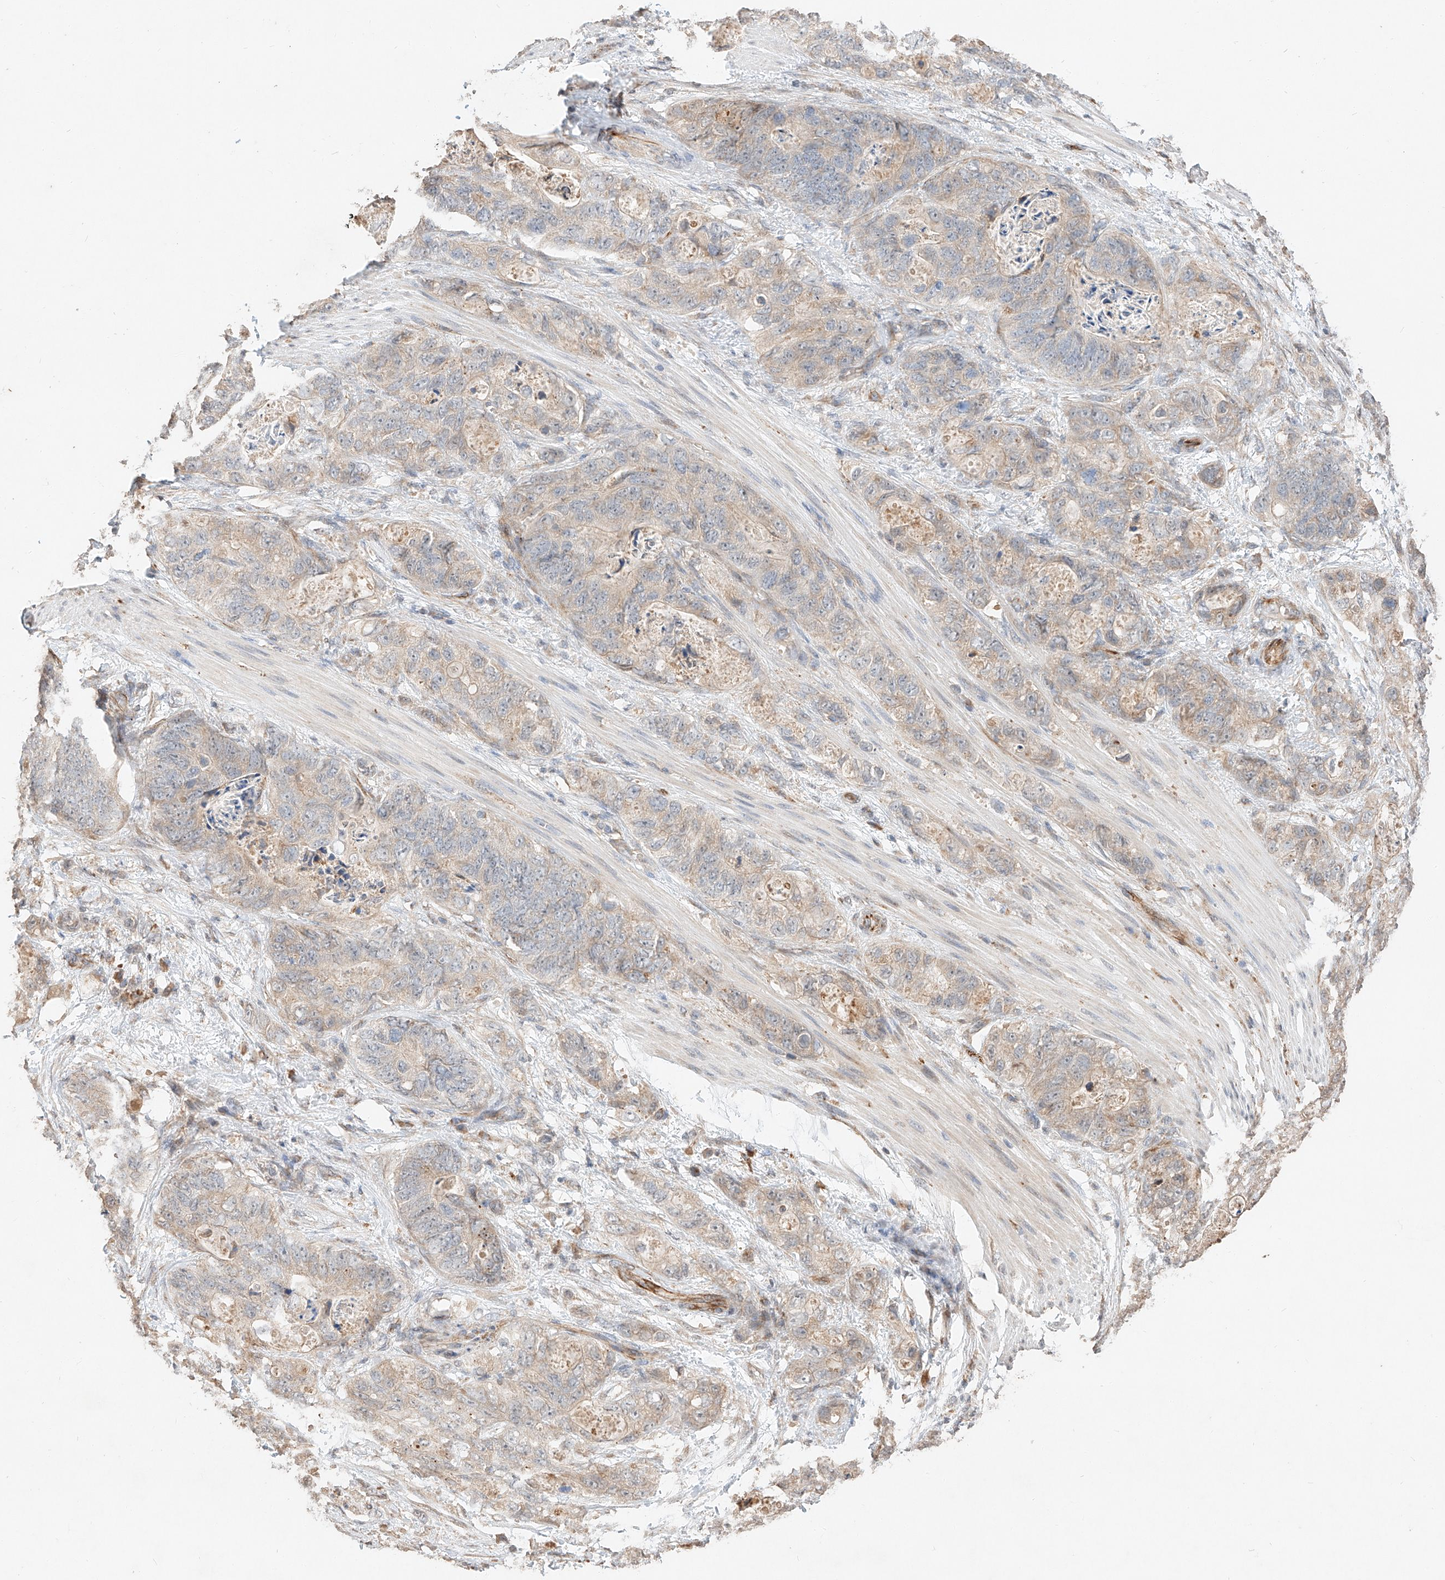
{"staining": {"intensity": "weak", "quantity": "<25%", "location": "cytoplasmic/membranous"}, "tissue": "stomach cancer", "cell_type": "Tumor cells", "image_type": "cancer", "snomed": [{"axis": "morphology", "description": "Normal tissue, NOS"}, {"axis": "morphology", "description": "Adenocarcinoma, NOS"}, {"axis": "topography", "description": "Stomach"}], "caption": "Immunohistochemistry (IHC) of adenocarcinoma (stomach) exhibits no expression in tumor cells. (Stains: DAB (3,3'-diaminobenzidine) IHC with hematoxylin counter stain, Microscopy: brightfield microscopy at high magnification).", "gene": "SUSD6", "patient": {"sex": "female", "age": 89}}